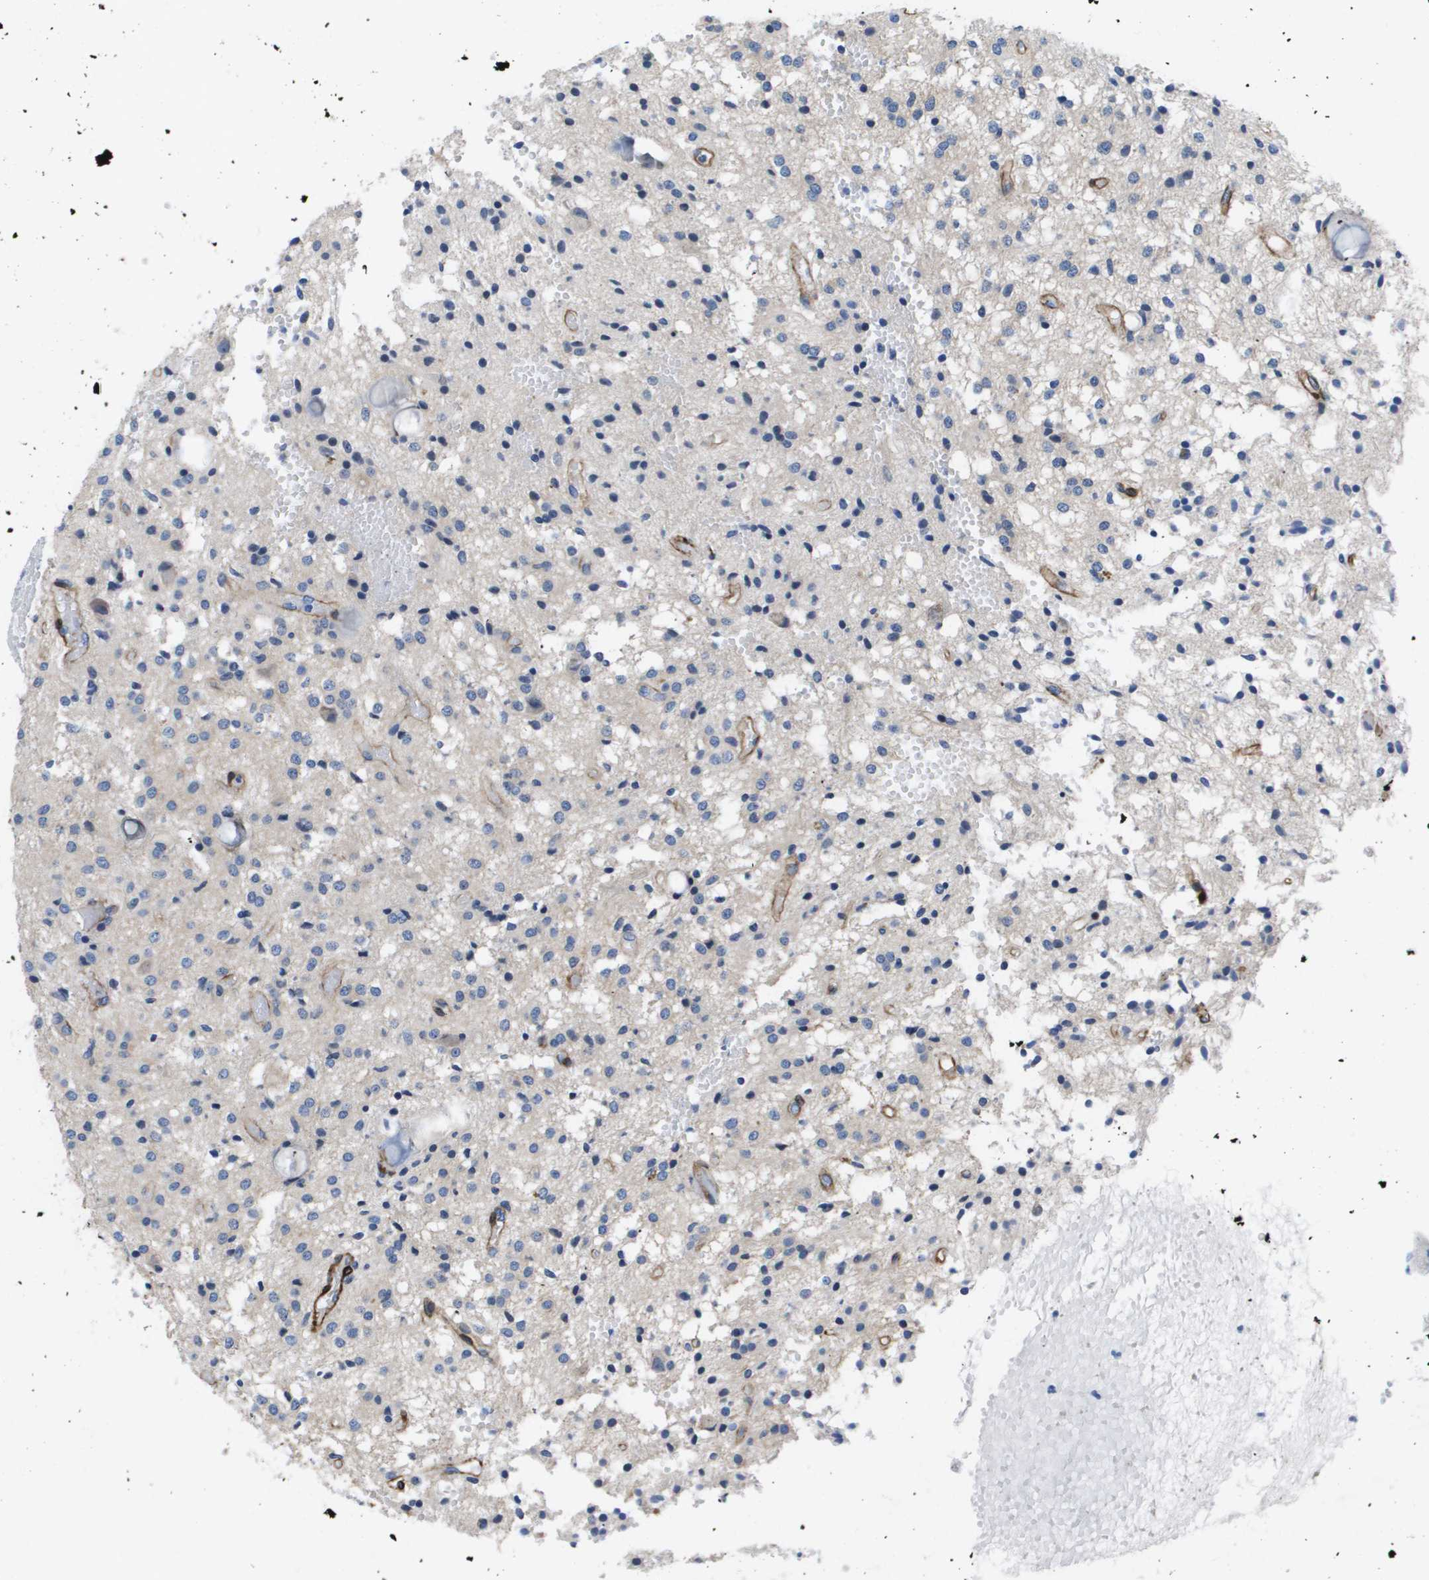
{"staining": {"intensity": "weak", "quantity": "<25%", "location": "cytoplasmic/membranous"}, "tissue": "glioma", "cell_type": "Tumor cells", "image_type": "cancer", "snomed": [{"axis": "morphology", "description": "Glioma, malignant, High grade"}, {"axis": "topography", "description": "Brain"}], "caption": "Protein analysis of glioma reveals no significant positivity in tumor cells. The staining is performed using DAB brown chromogen with nuclei counter-stained in using hematoxylin.", "gene": "LPP", "patient": {"sex": "female", "age": 59}}